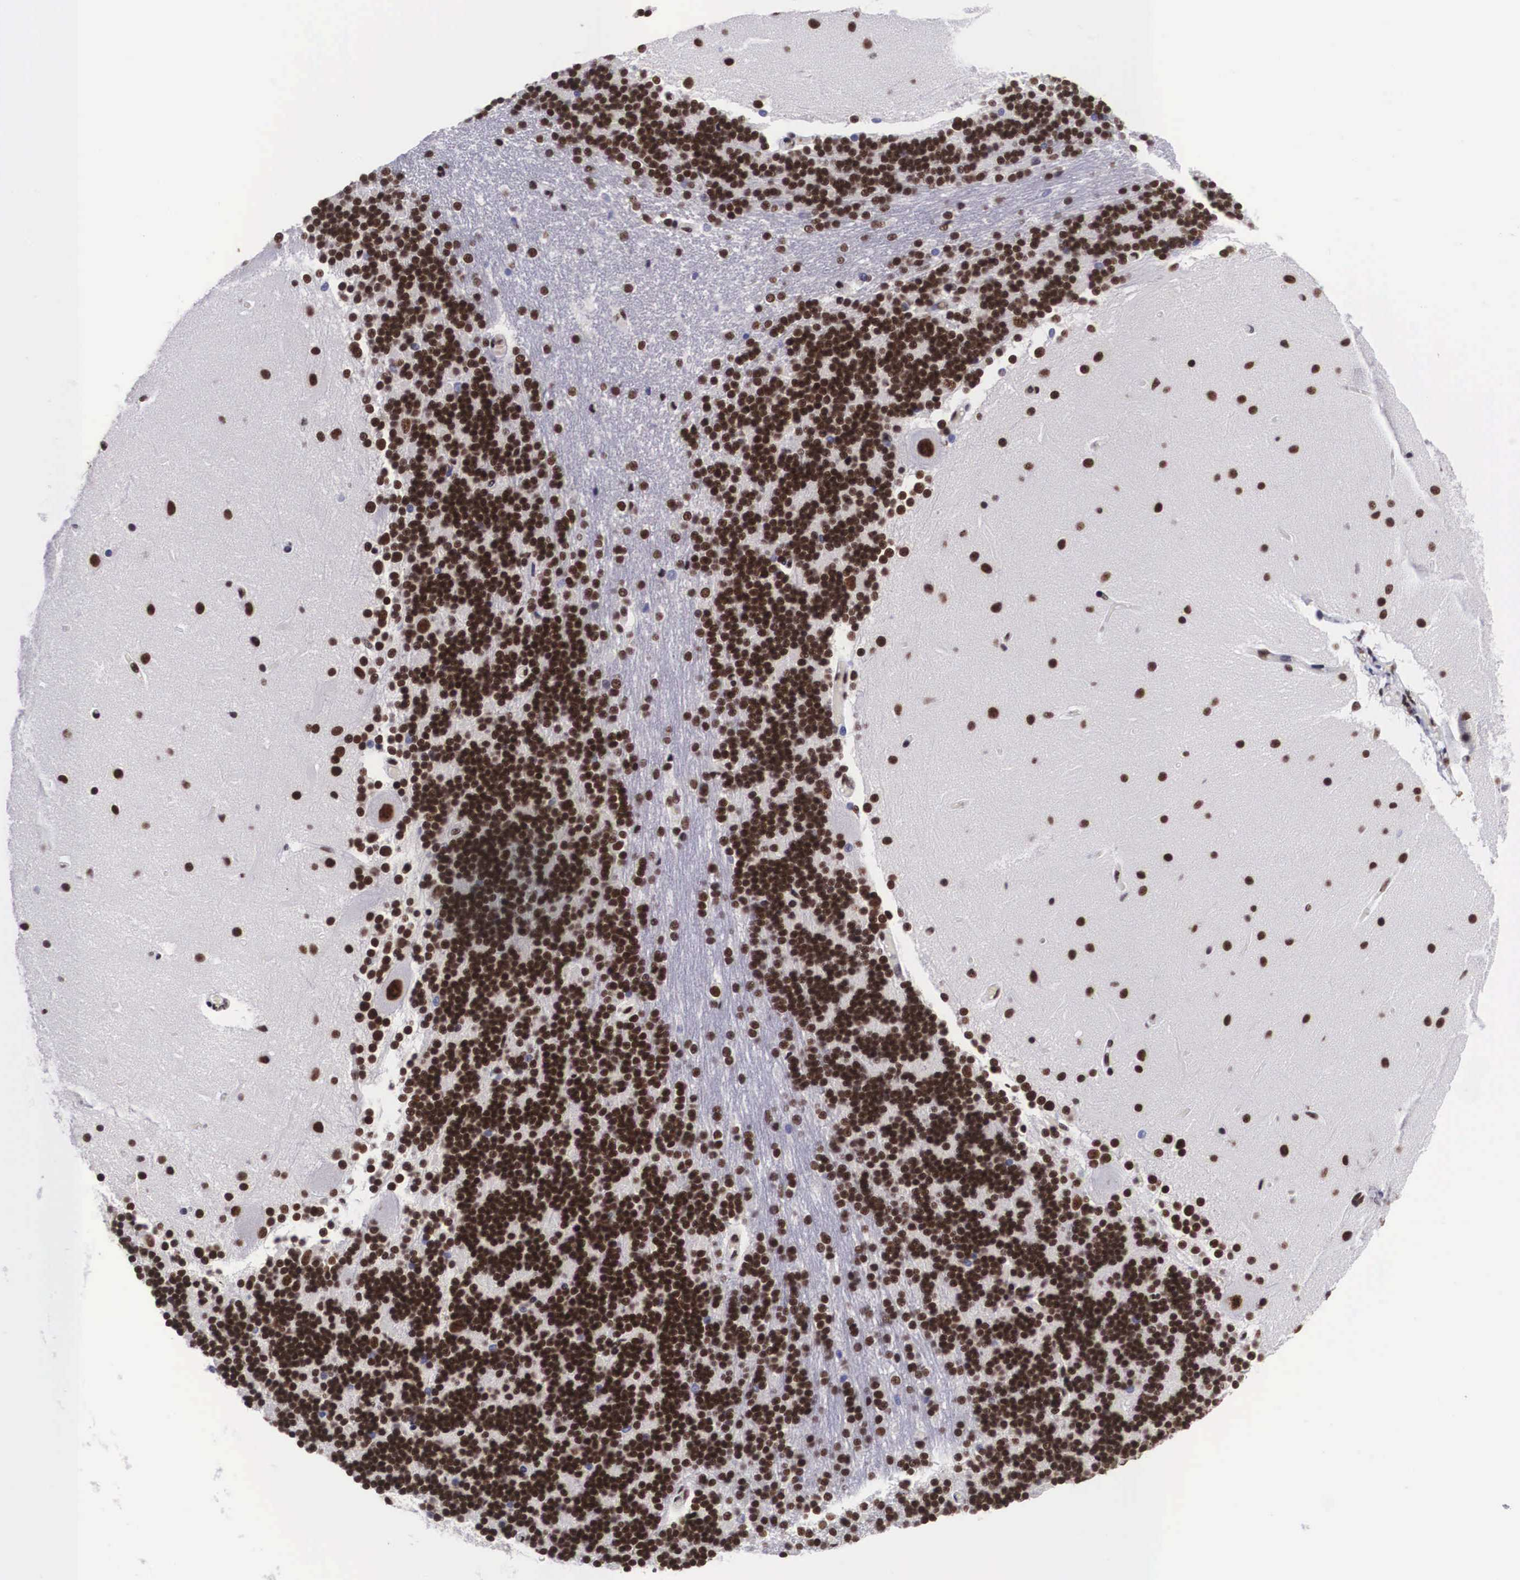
{"staining": {"intensity": "strong", "quantity": ">75%", "location": "nuclear"}, "tissue": "cerebellum", "cell_type": "Cells in granular layer", "image_type": "normal", "snomed": [{"axis": "morphology", "description": "Normal tissue, NOS"}, {"axis": "topography", "description": "Cerebellum"}], "caption": "A photomicrograph of cerebellum stained for a protein shows strong nuclear brown staining in cells in granular layer. (DAB (3,3'-diaminobenzidine) IHC with brightfield microscopy, high magnification).", "gene": "SF3A1", "patient": {"sex": "female", "age": 54}}